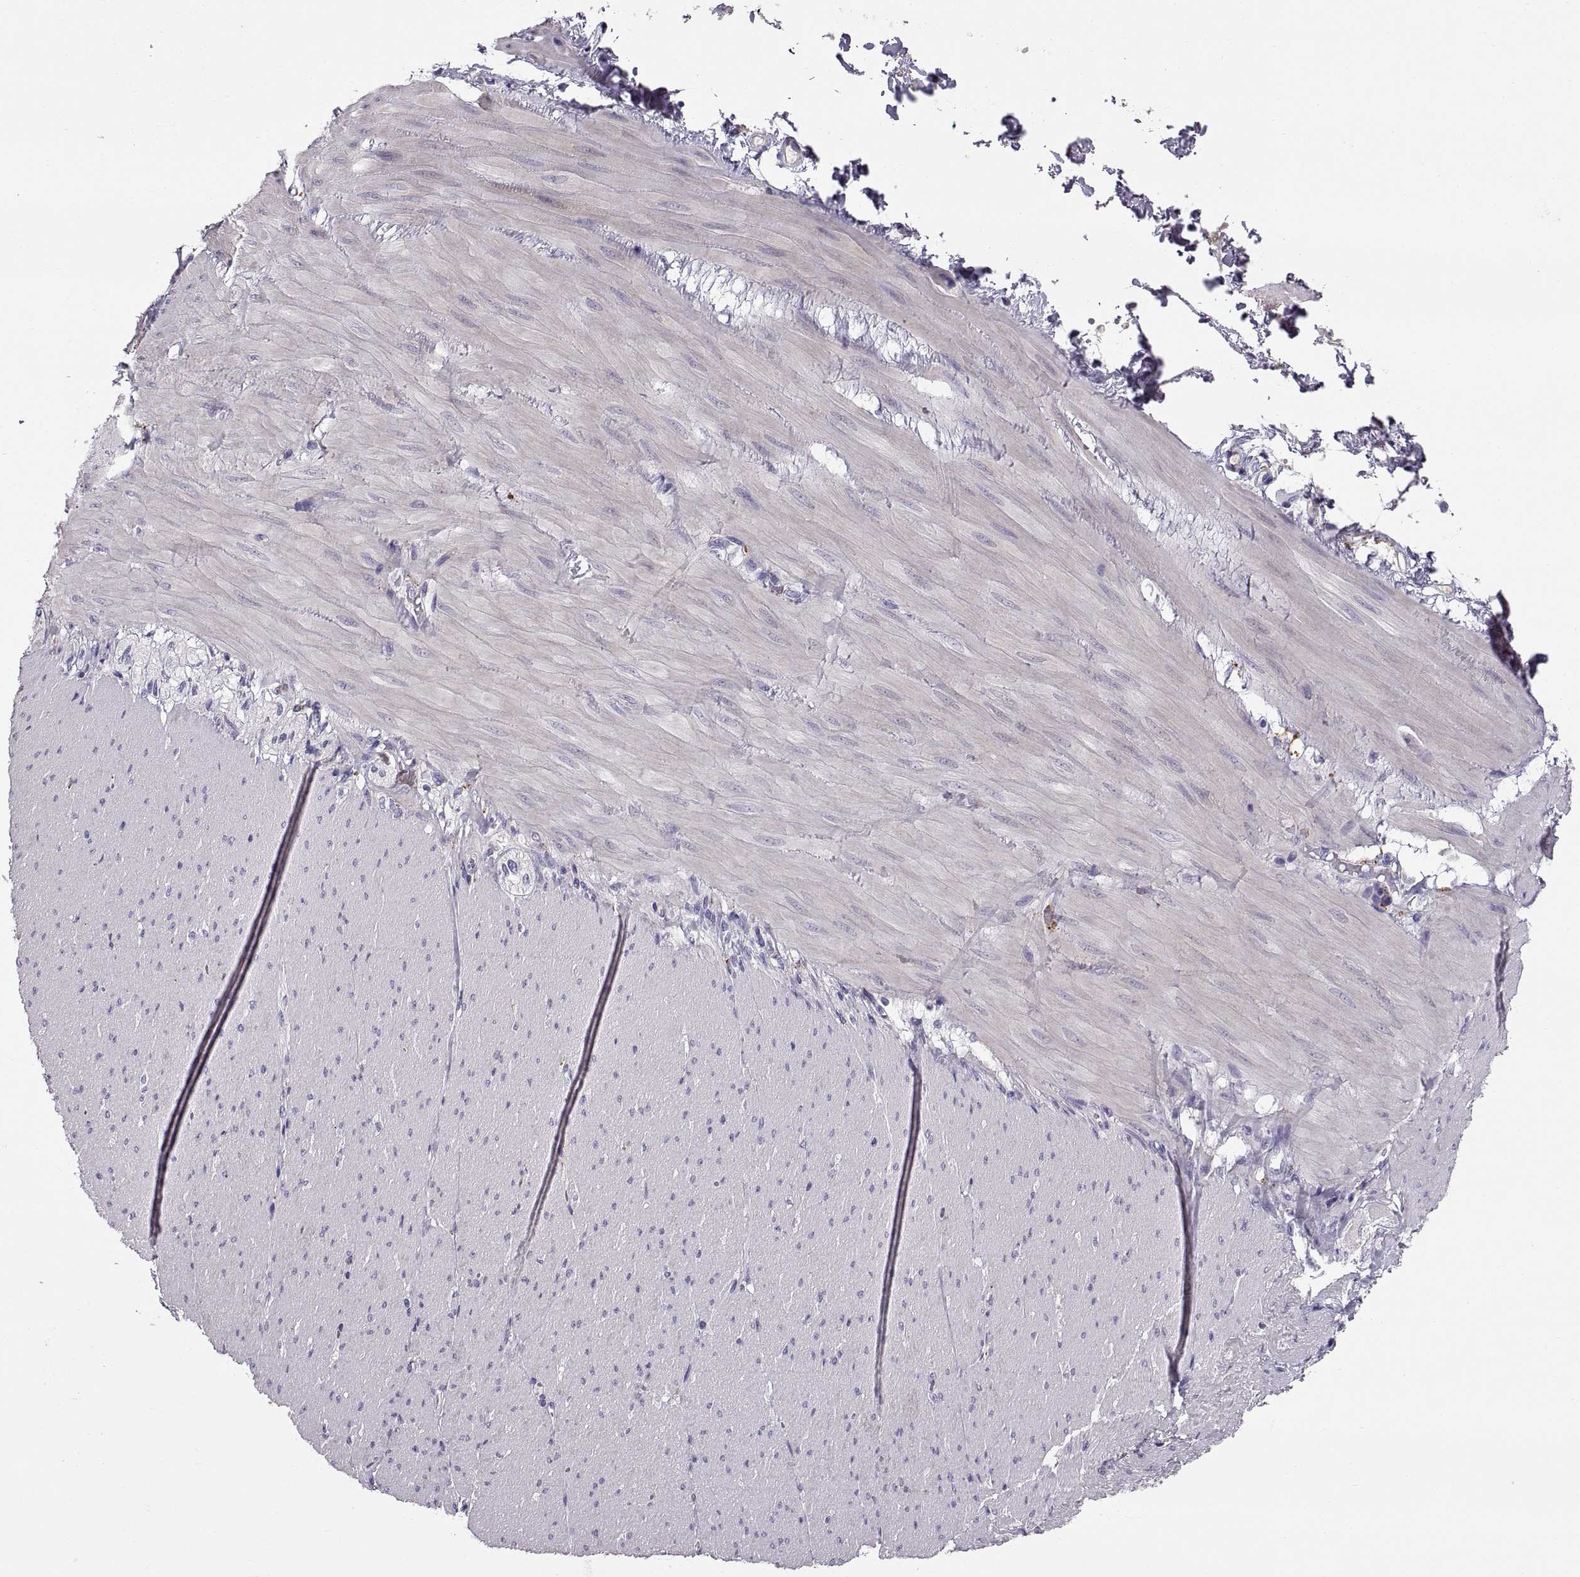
{"staining": {"intensity": "negative", "quantity": "none", "location": "none"}, "tissue": "soft tissue", "cell_type": "Fibroblasts", "image_type": "normal", "snomed": [{"axis": "morphology", "description": "Normal tissue, NOS"}, {"axis": "topography", "description": "Smooth muscle"}, {"axis": "topography", "description": "Duodenum"}, {"axis": "topography", "description": "Peripheral nerve tissue"}], "caption": "This is an immunohistochemistry micrograph of normal human soft tissue. There is no expression in fibroblasts.", "gene": "ADAM32", "patient": {"sex": "female", "age": 61}}